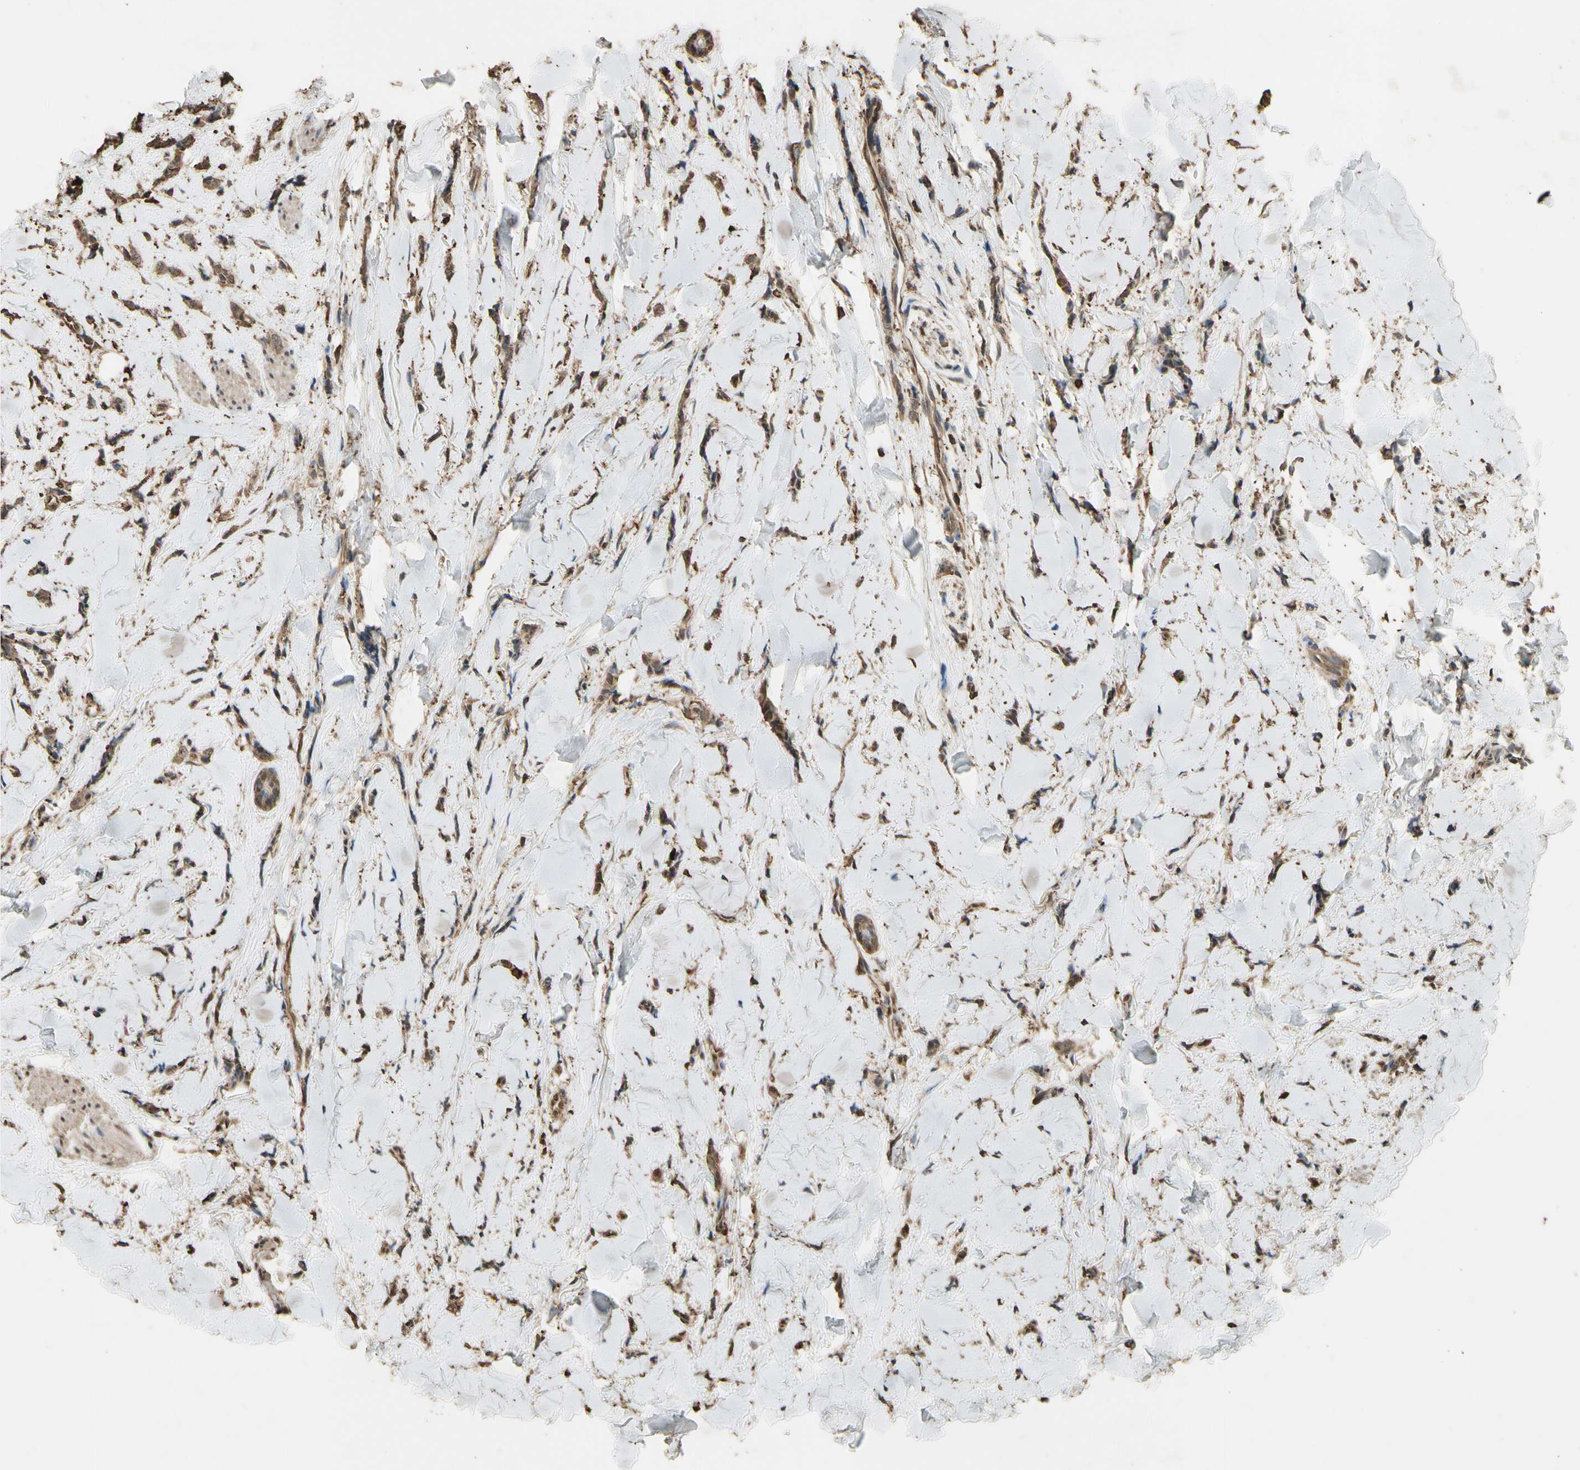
{"staining": {"intensity": "strong", "quantity": ">75%", "location": "cytoplasmic/membranous"}, "tissue": "breast cancer", "cell_type": "Tumor cells", "image_type": "cancer", "snomed": [{"axis": "morphology", "description": "Lobular carcinoma"}, {"axis": "topography", "description": "Skin"}, {"axis": "topography", "description": "Breast"}], "caption": "Breast cancer (lobular carcinoma) stained with immunohistochemistry displays strong cytoplasmic/membranous staining in about >75% of tumor cells.", "gene": "TNFSF13B", "patient": {"sex": "female", "age": 46}}